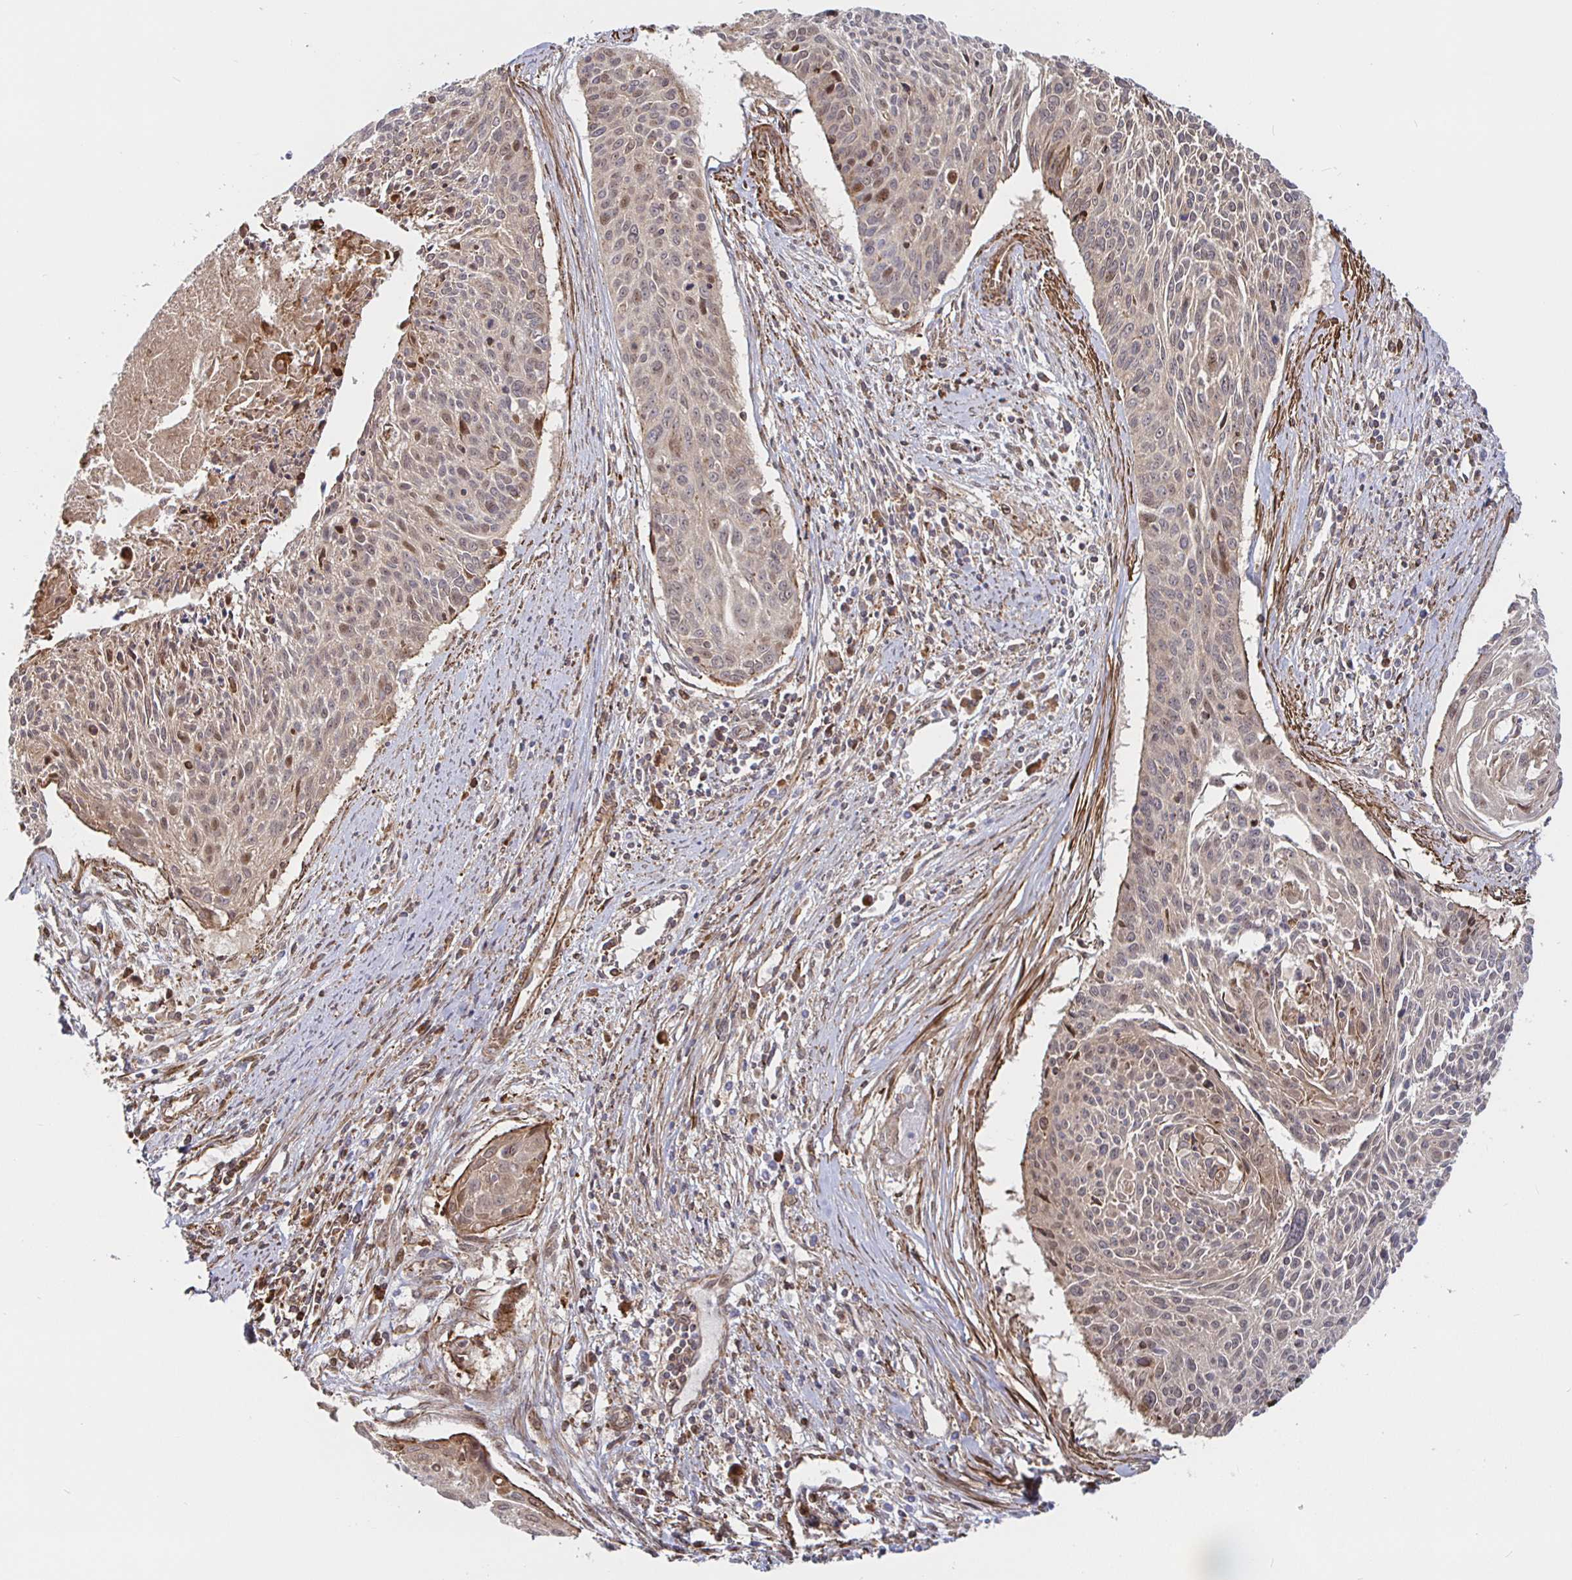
{"staining": {"intensity": "weak", "quantity": ">75%", "location": "cytoplasmic/membranous,nuclear"}, "tissue": "cervical cancer", "cell_type": "Tumor cells", "image_type": "cancer", "snomed": [{"axis": "morphology", "description": "Squamous cell carcinoma, NOS"}, {"axis": "topography", "description": "Cervix"}], "caption": "IHC image of neoplastic tissue: human cervical cancer (squamous cell carcinoma) stained using immunohistochemistry (IHC) demonstrates low levels of weak protein expression localized specifically in the cytoplasmic/membranous and nuclear of tumor cells, appearing as a cytoplasmic/membranous and nuclear brown color.", "gene": "STRAP", "patient": {"sex": "female", "age": 55}}